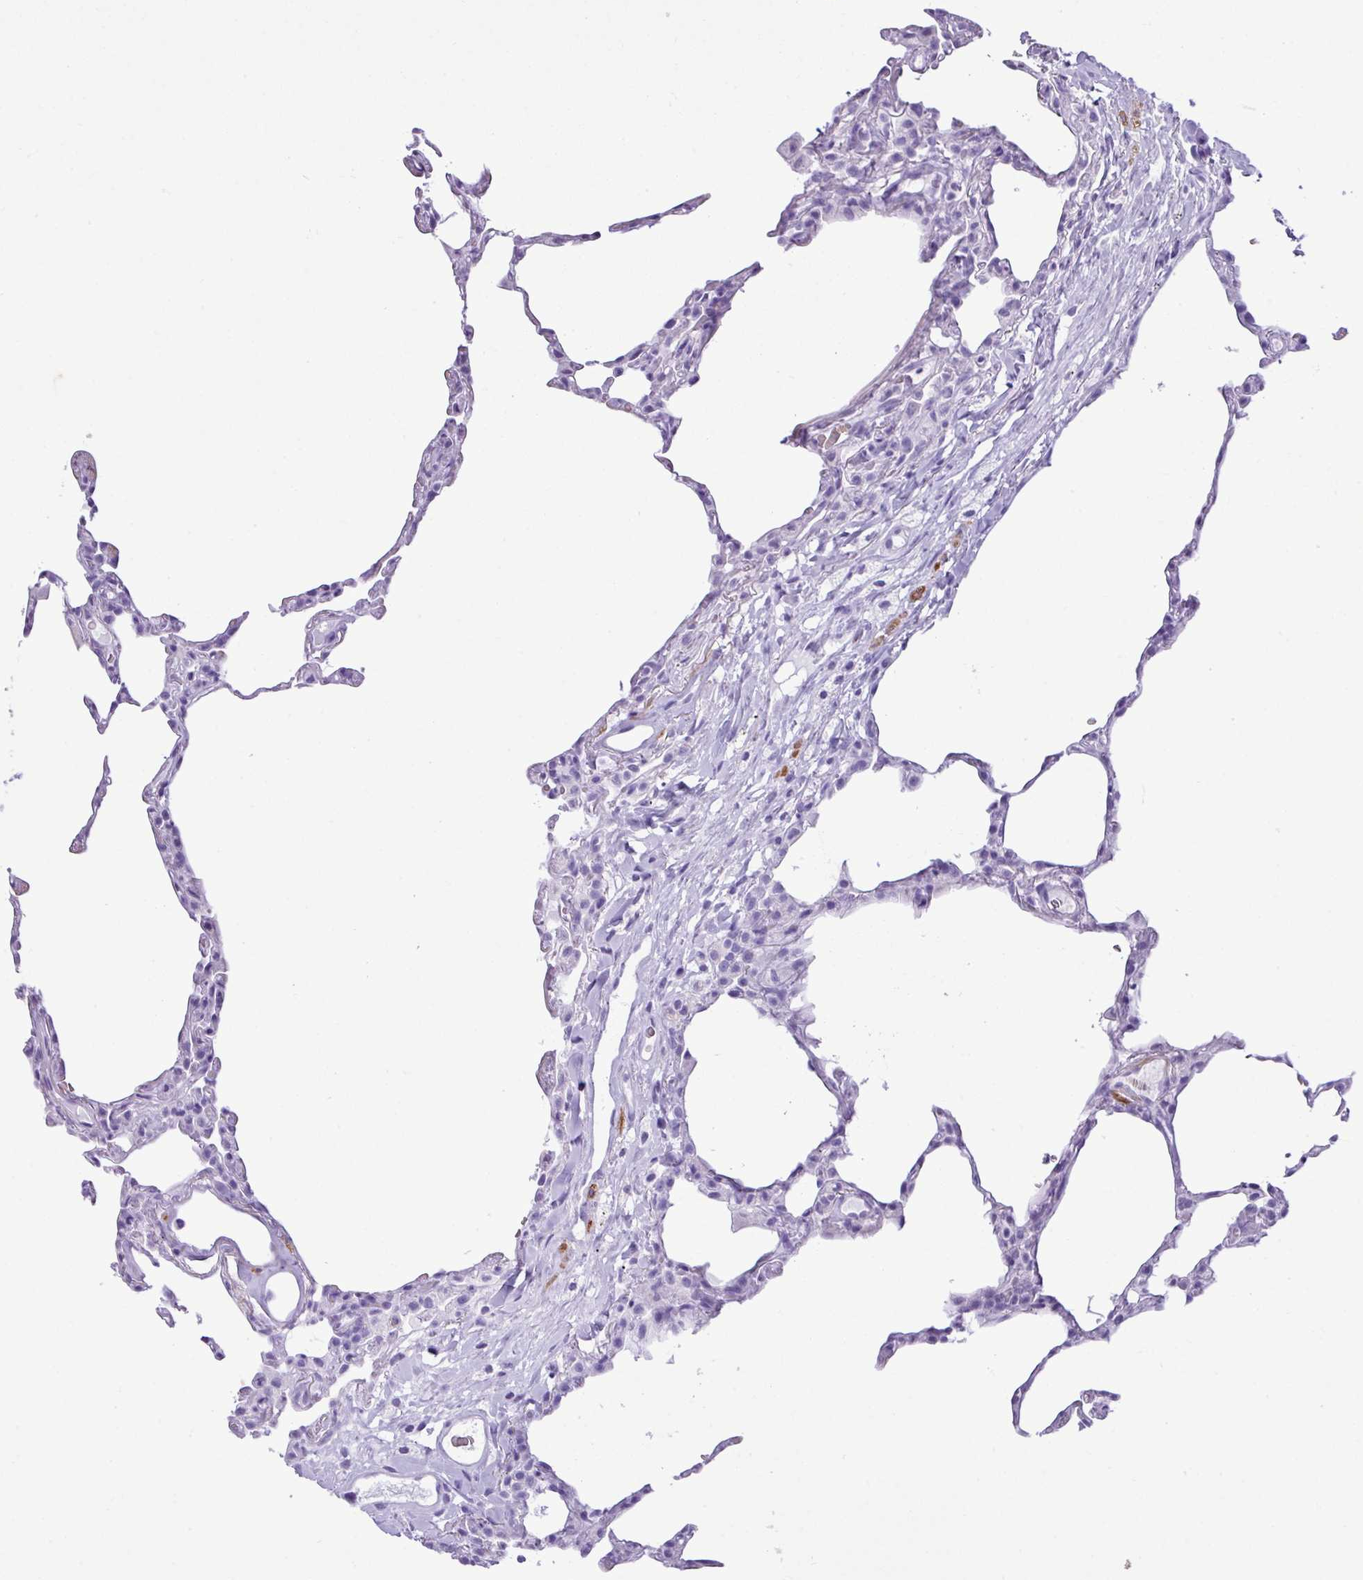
{"staining": {"intensity": "negative", "quantity": "none", "location": "none"}, "tissue": "lung", "cell_type": "Alveolar cells", "image_type": "normal", "snomed": [{"axis": "morphology", "description": "Normal tissue, NOS"}, {"axis": "topography", "description": "Lung"}], "caption": "Immunohistochemistry (IHC) of benign lung demonstrates no expression in alveolar cells.", "gene": "ZSCAN5A", "patient": {"sex": "female", "age": 57}}